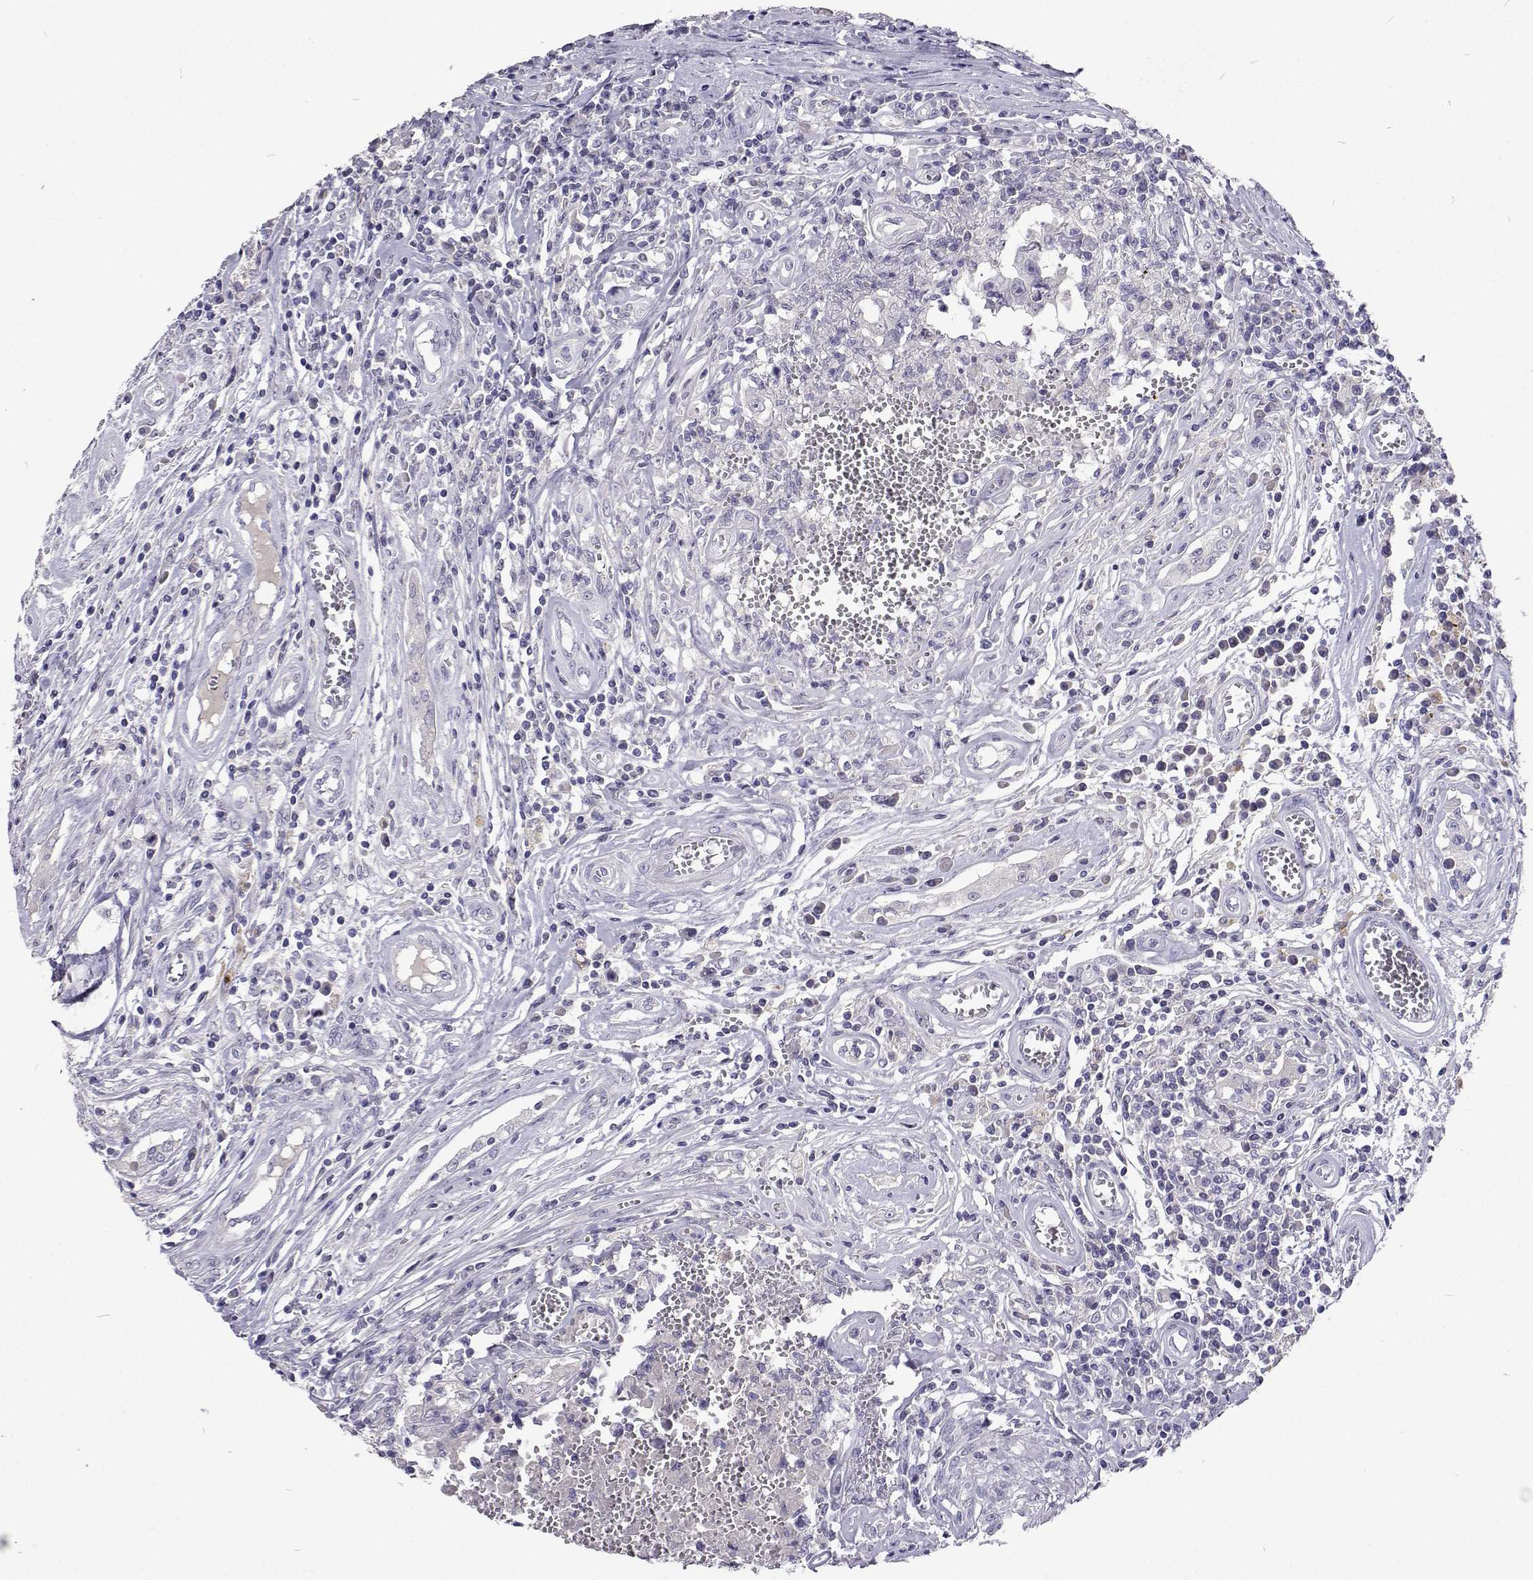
{"staining": {"intensity": "negative", "quantity": "none", "location": "none"}, "tissue": "testis cancer", "cell_type": "Tumor cells", "image_type": "cancer", "snomed": [{"axis": "morphology", "description": "Carcinoma, Embryonal, NOS"}, {"axis": "topography", "description": "Testis"}], "caption": "This image is of testis cancer (embryonal carcinoma) stained with IHC to label a protein in brown with the nuclei are counter-stained blue. There is no expression in tumor cells.", "gene": "CFAP44", "patient": {"sex": "male", "age": 36}}